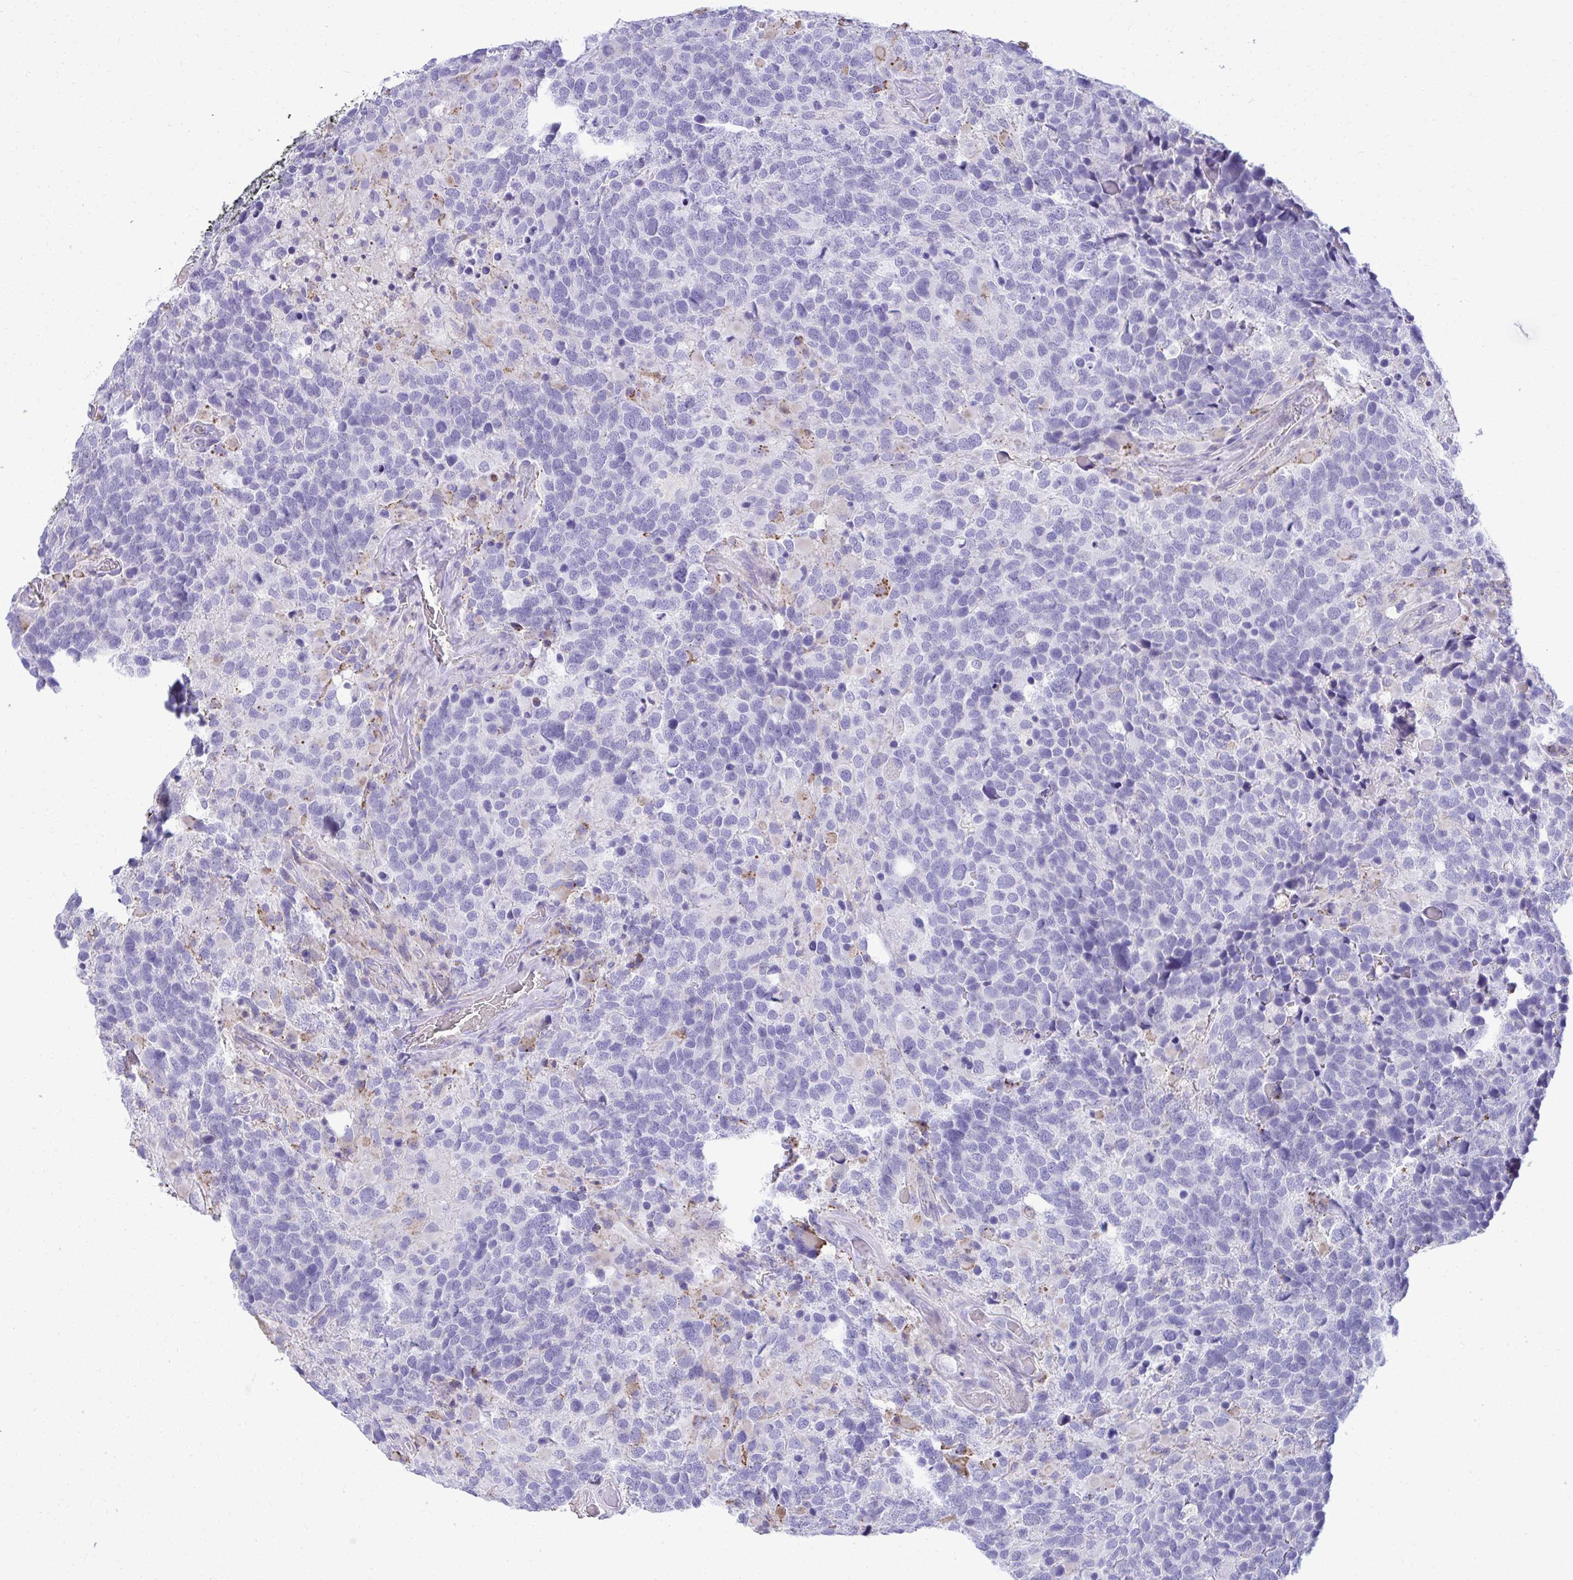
{"staining": {"intensity": "negative", "quantity": "none", "location": "none"}, "tissue": "glioma", "cell_type": "Tumor cells", "image_type": "cancer", "snomed": [{"axis": "morphology", "description": "Glioma, malignant, High grade"}, {"axis": "topography", "description": "Brain"}], "caption": "High magnification brightfield microscopy of malignant glioma (high-grade) stained with DAB (brown) and counterstained with hematoxylin (blue): tumor cells show no significant positivity.", "gene": "AIG1", "patient": {"sex": "female", "age": 40}}